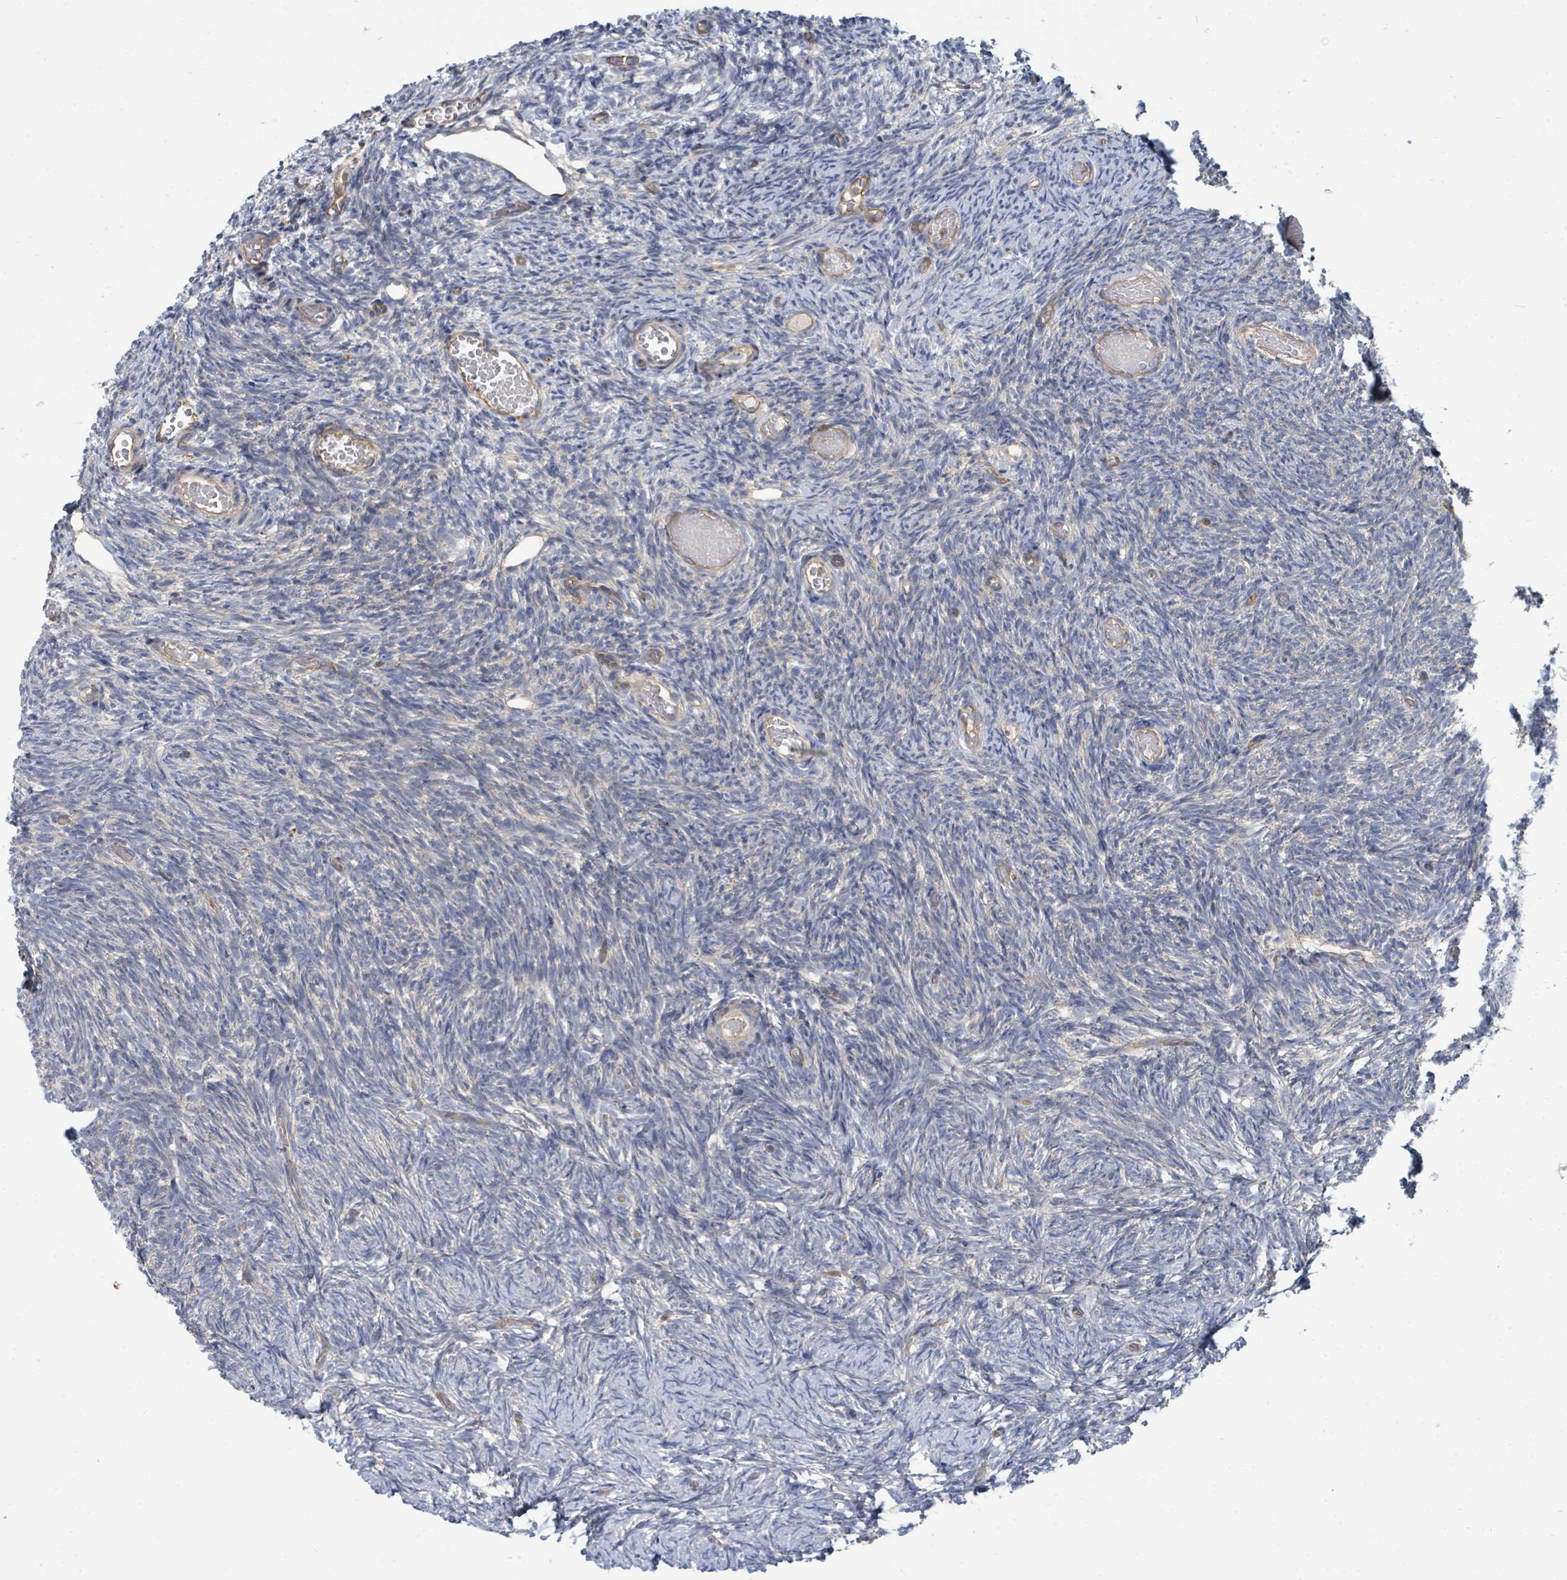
{"staining": {"intensity": "negative", "quantity": "none", "location": "none"}, "tissue": "ovary", "cell_type": "Ovarian stroma cells", "image_type": "normal", "snomed": [{"axis": "morphology", "description": "Normal tissue, NOS"}, {"axis": "topography", "description": "Ovary"}], "caption": "Ovary stained for a protein using immunohistochemistry (IHC) reveals no expression ovarian stroma cells.", "gene": "BOLA2B", "patient": {"sex": "female", "age": 39}}